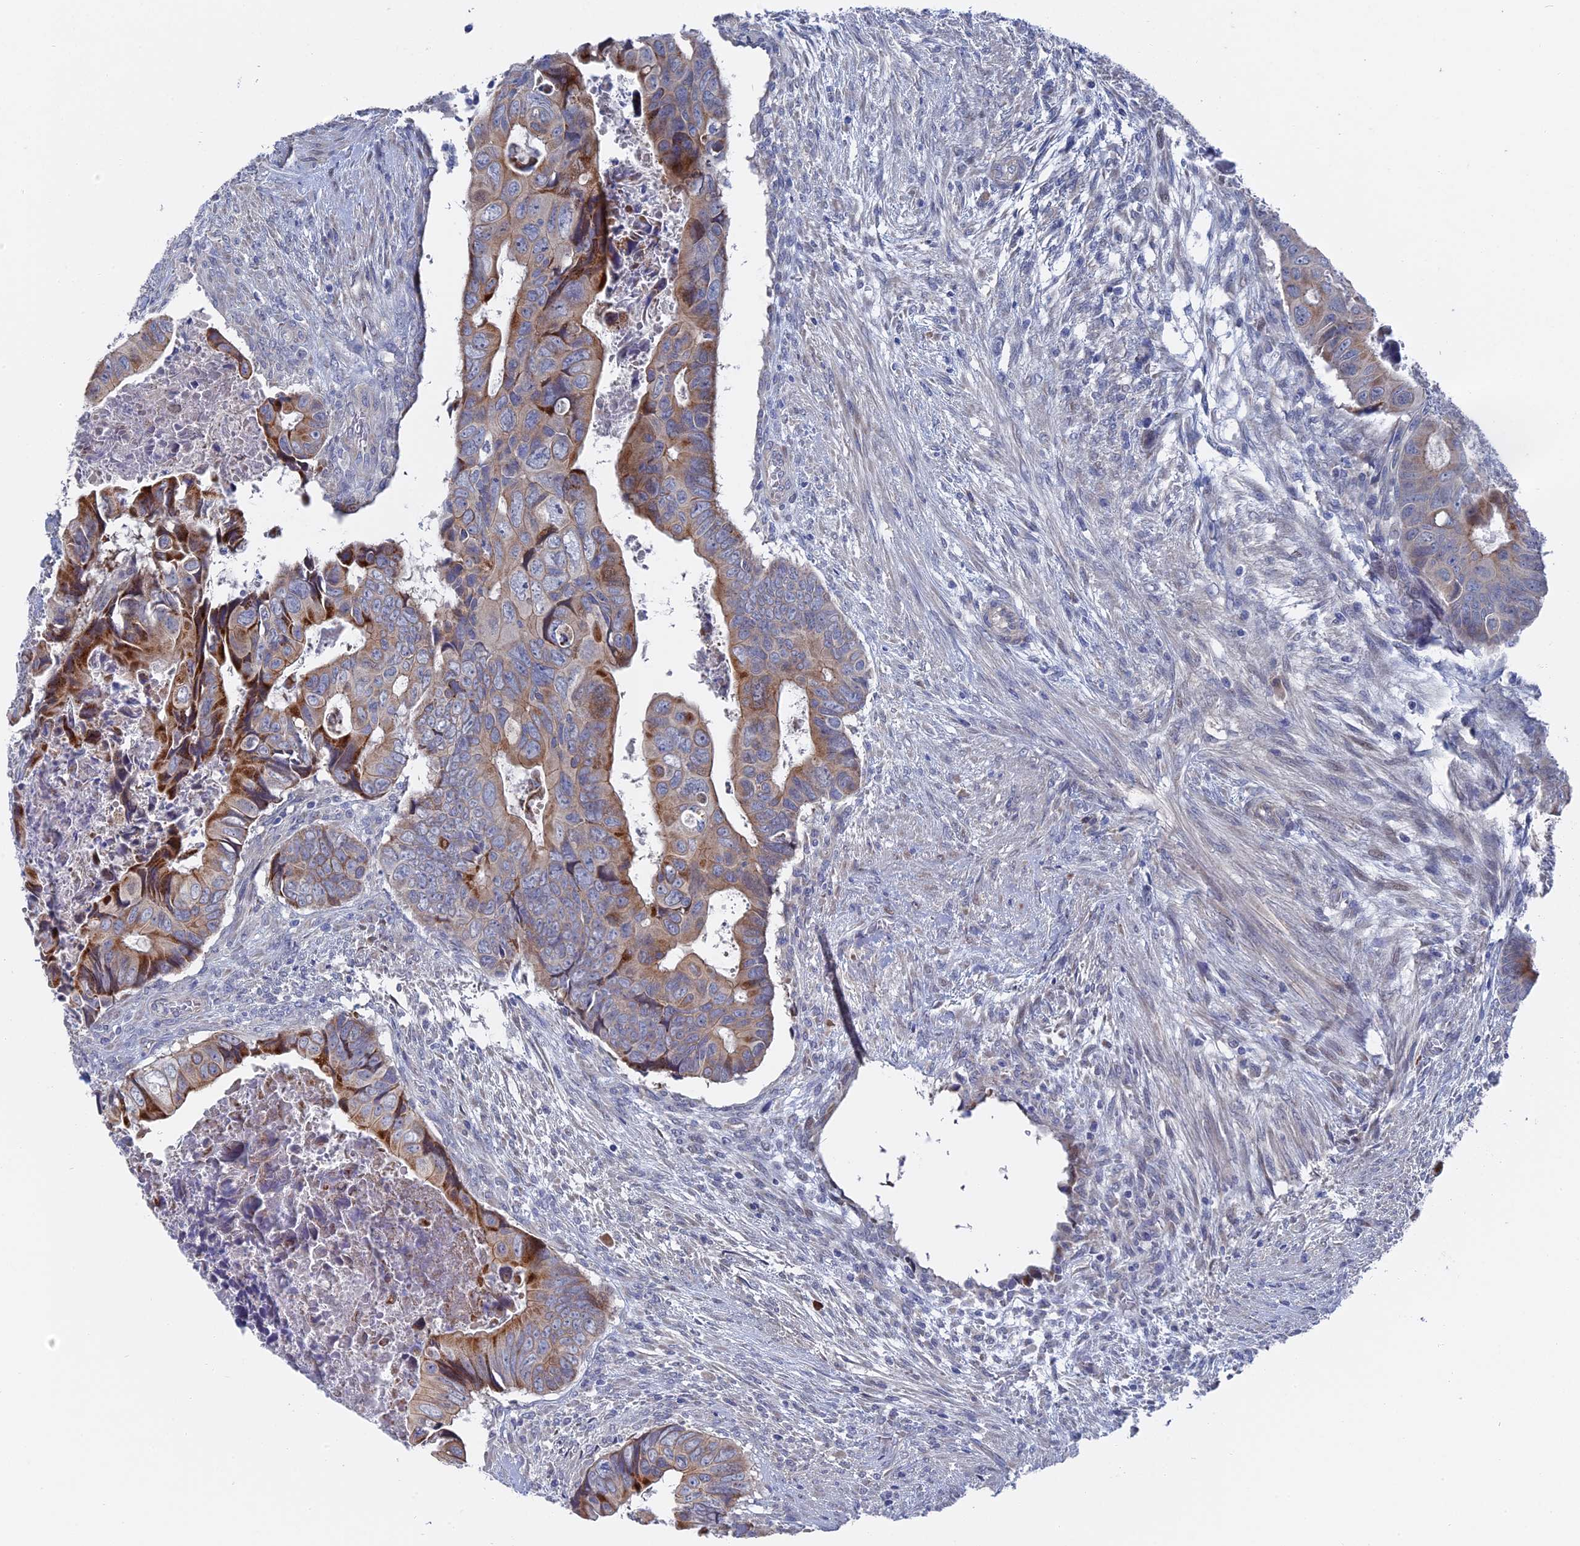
{"staining": {"intensity": "moderate", "quantity": "25%-75%", "location": "cytoplasmic/membranous"}, "tissue": "colorectal cancer", "cell_type": "Tumor cells", "image_type": "cancer", "snomed": [{"axis": "morphology", "description": "Adenocarcinoma, NOS"}, {"axis": "topography", "description": "Rectum"}], "caption": "This image demonstrates IHC staining of human colorectal cancer, with medium moderate cytoplasmic/membranous positivity in about 25%-75% of tumor cells.", "gene": "TMEM161A", "patient": {"sex": "female", "age": 78}}